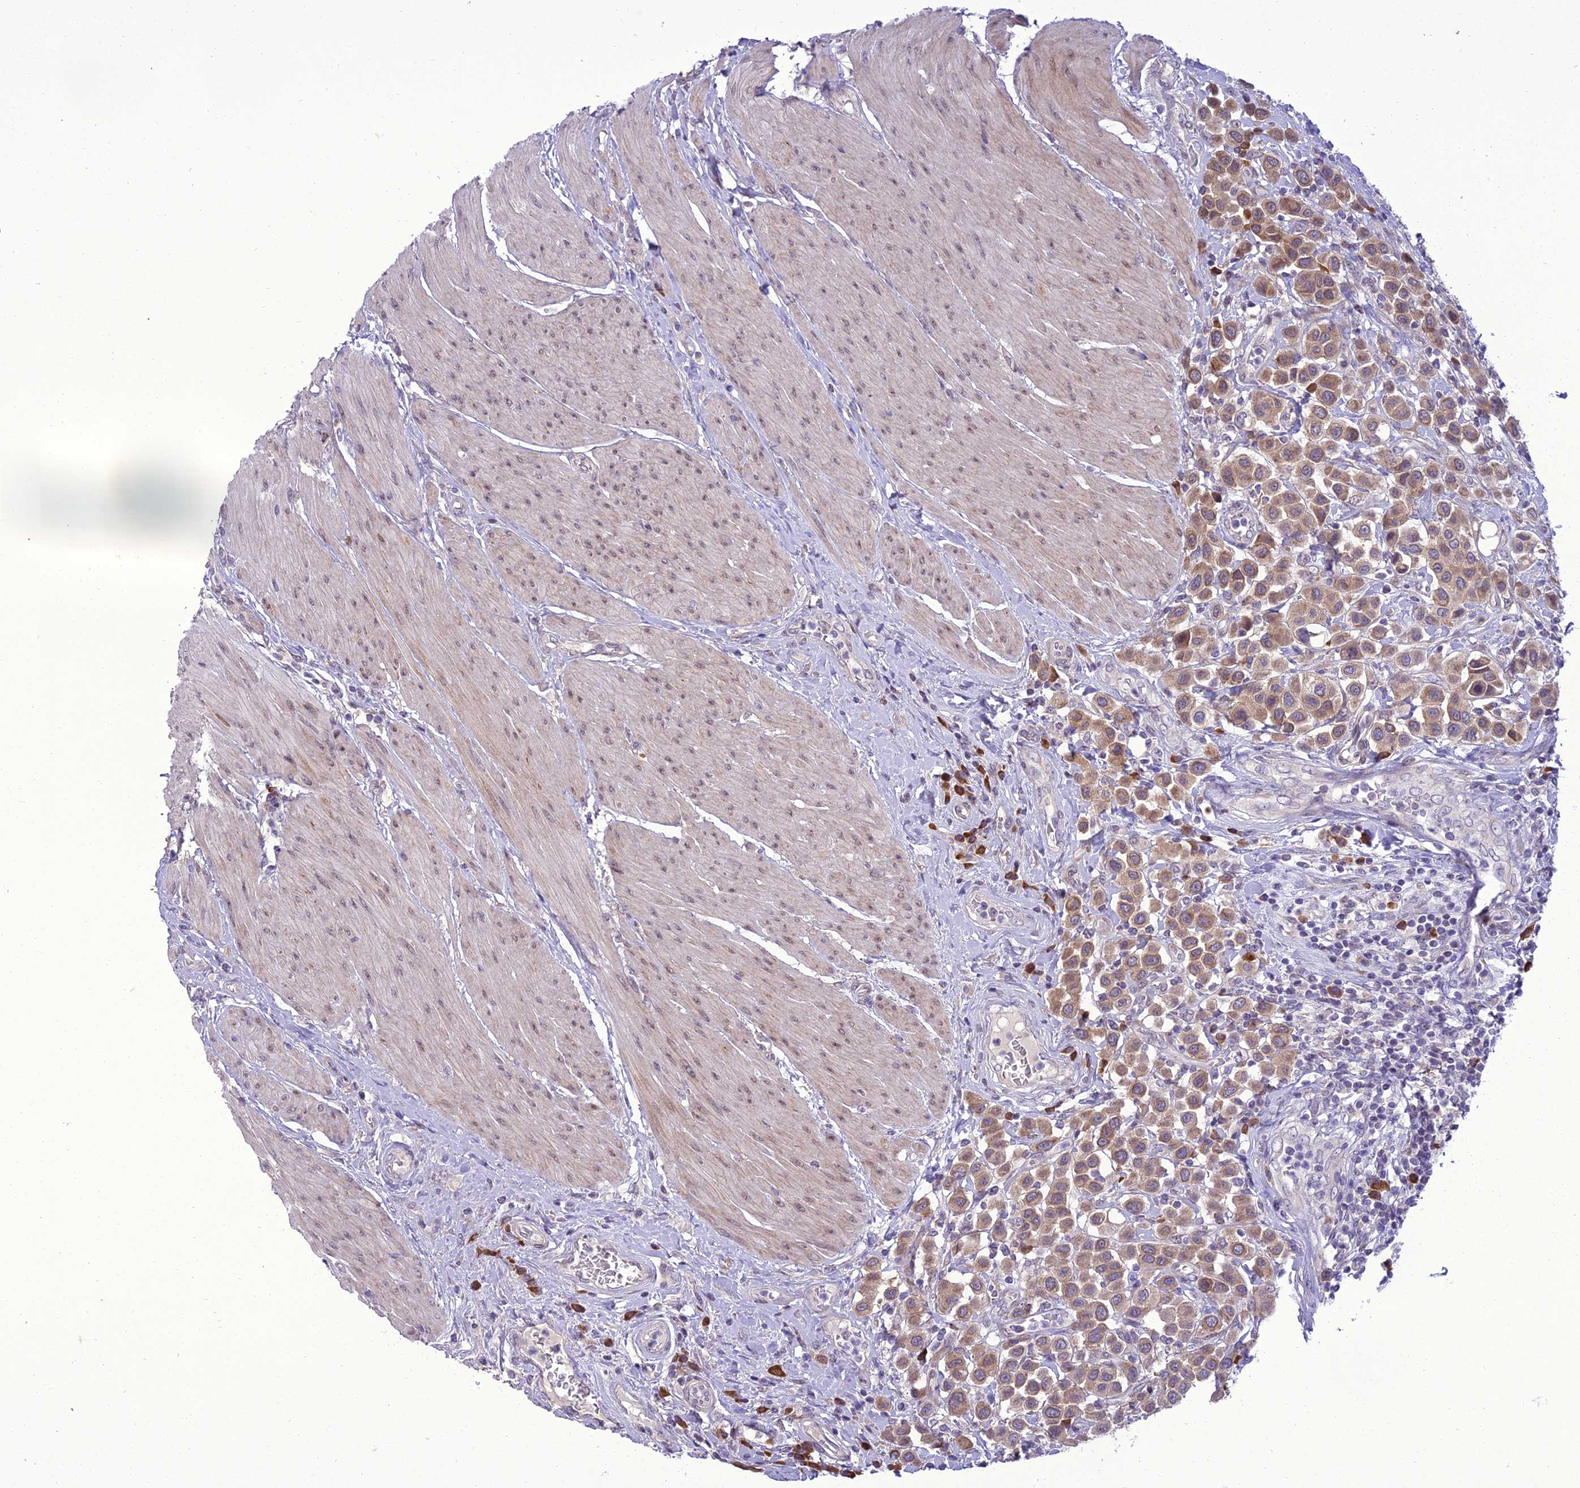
{"staining": {"intensity": "moderate", "quantity": ">75%", "location": "cytoplasmic/membranous"}, "tissue": "urothelial cancer", "cell_type": "Tumor cells", "image_type": "cancer", "snomed": [{"axis": "morphology", "description": "Urothelial carcinoma, High grade"}, {"axis": "topography", "description": "Urinary bladder"}], "caption": "Urothelial carcinoma (high-grade) stained with a protein marker displays moderate staining in tumor cells.", "gene": "NEURL2", "patient": {"sex": "male", "age": 50}}